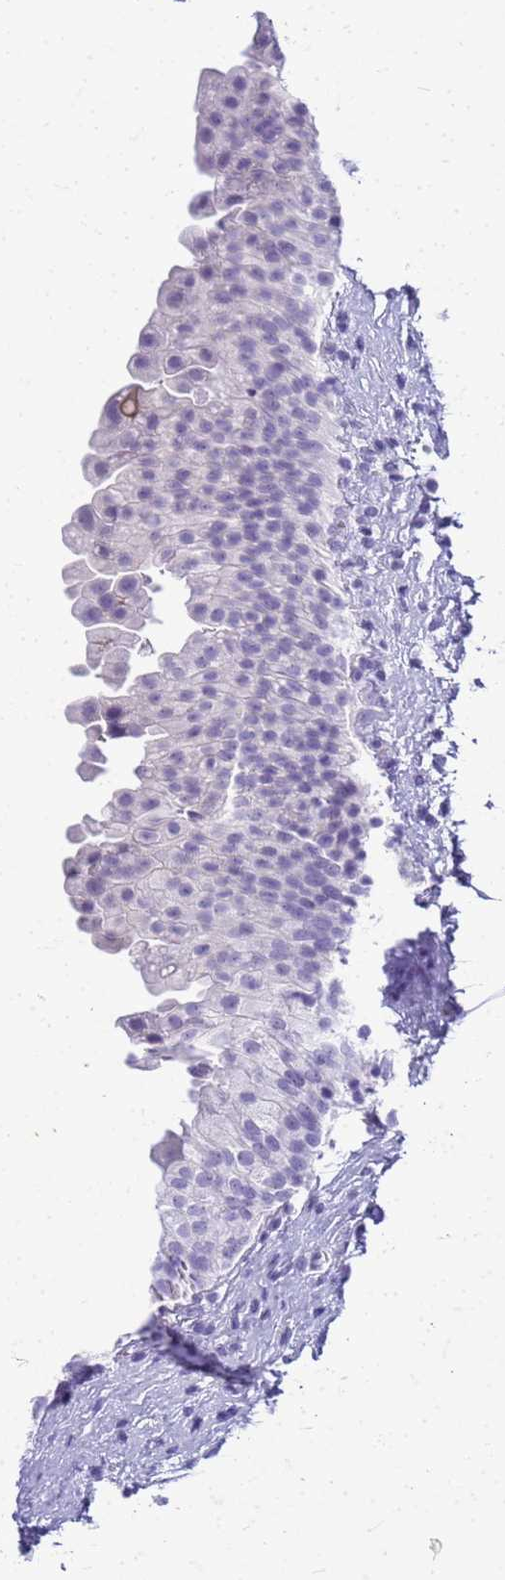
{"staining": {"intensity": "negative", "quantity": "none", "location": "none"}, "tissue": "urinary bladder", "cell_type": "Urothelial cells", "image_type": "normal", "snomed": [{"axis": "morphology", "description": "Normal tissue, NOS"}, {"axis": "topography", "description": "Urinary bladder"}], "caption": "An immunohistochemistry (IHC) micrograph of normal urinary bladder is shown. There is no staining in urothelial cells of urinary bladder. (DAB (3,3'-diaminobenzidine) IHC, high magnification).", "gene": "CFAP100", "patient": {"sex": "female", "age": 27}}